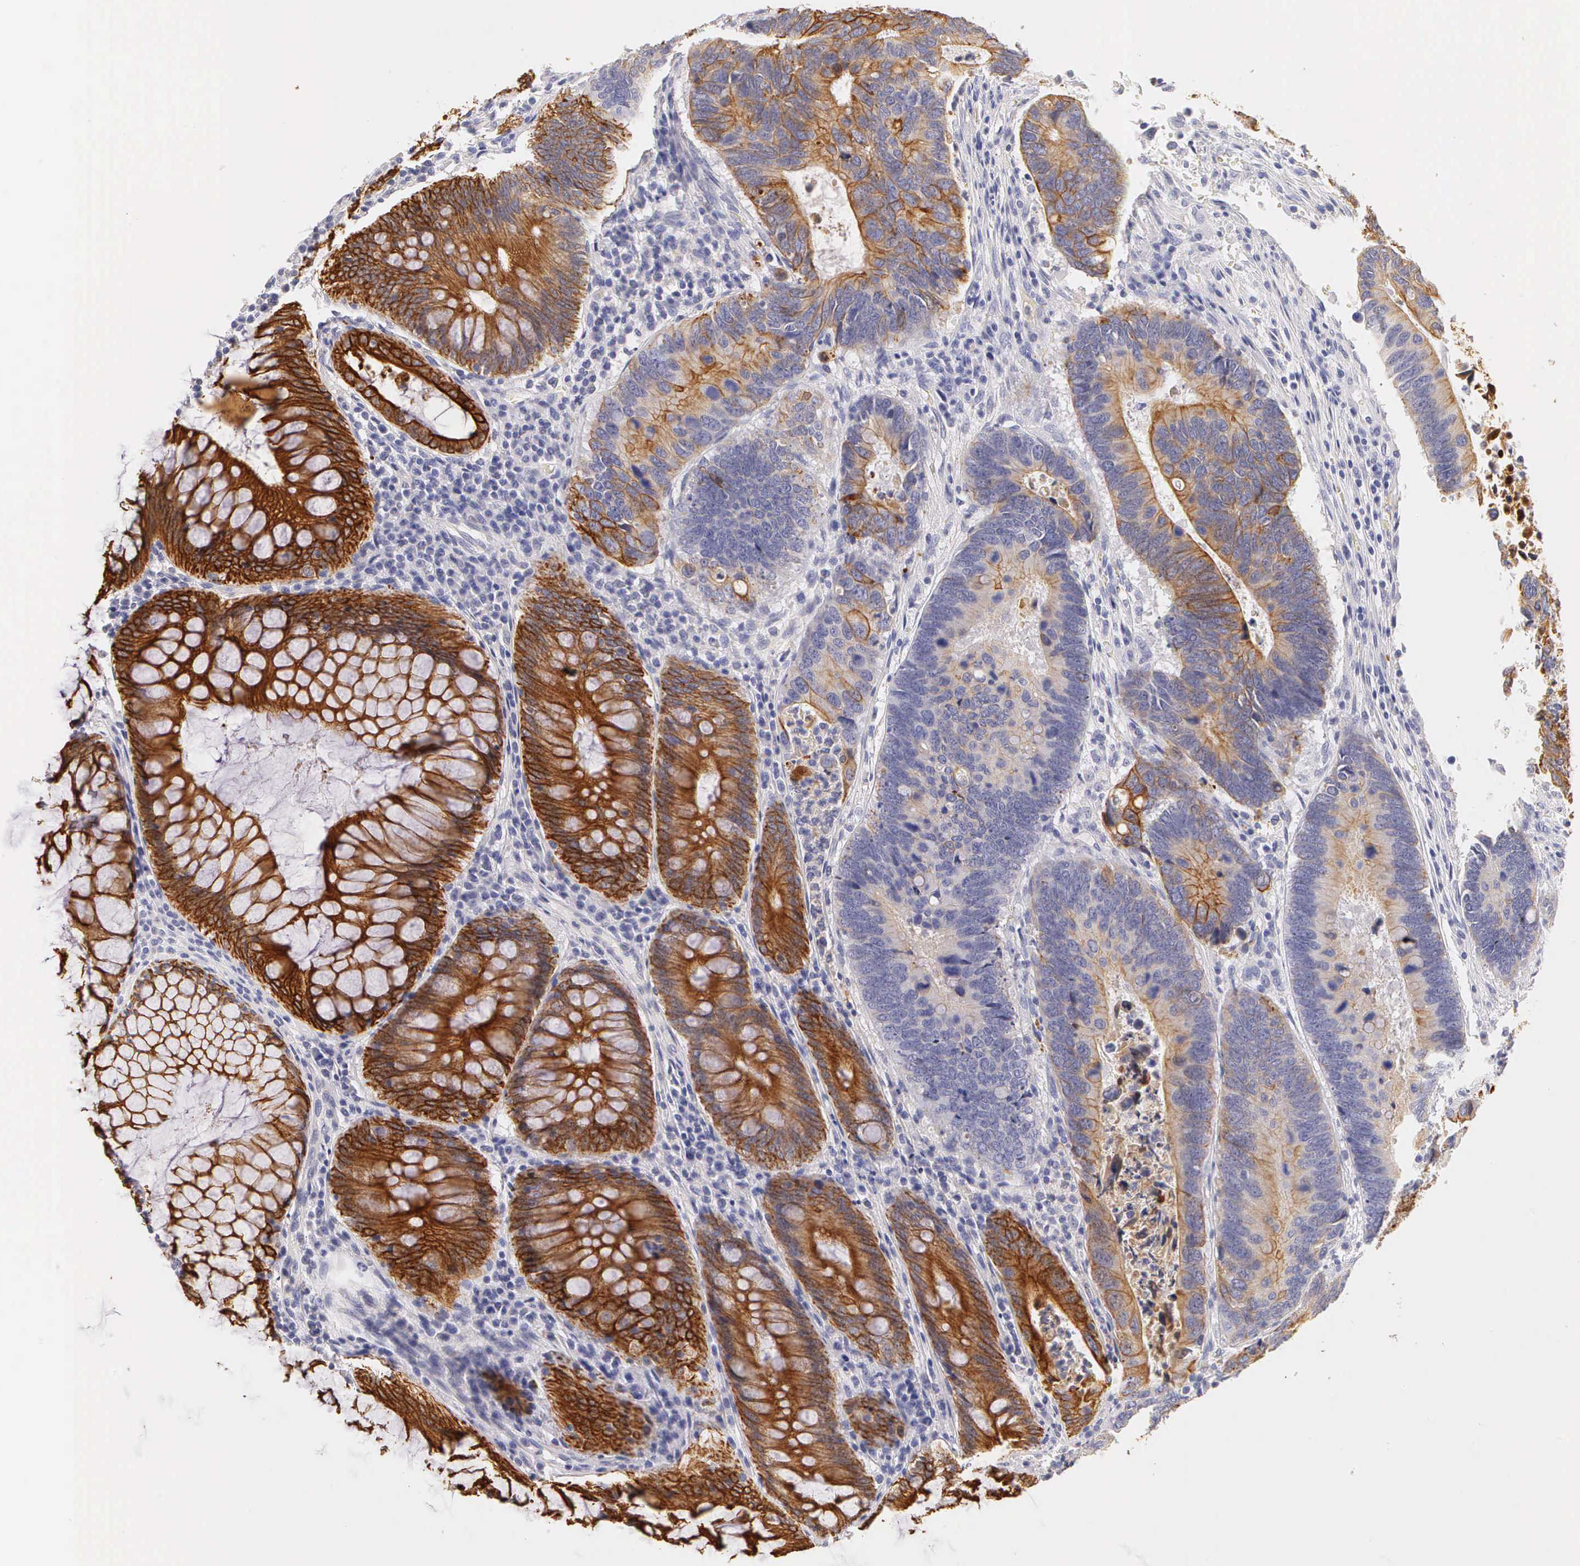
{"staining": {"intensity": "strong", "quantity": ">75%", "location": "cytoplasmic/membranous"}, "tissue": "colorectal cancer", "cell_type": "Tumor cells", "image_type": "cancer", "snomed": [{"axis": "morphology", "description": "Adenocarcinoma, NOS"}, {"axis": "topography", "description": "Colon"}], "caption": "Brown immunohistochemical staining in colorectal cancer (adenocarcinoma) reveals strong cytoplasmic/membranous staining in about >75% of tumor cells.", "gene": "KRT17", "patient": {"sex": "male", "age": 49}}